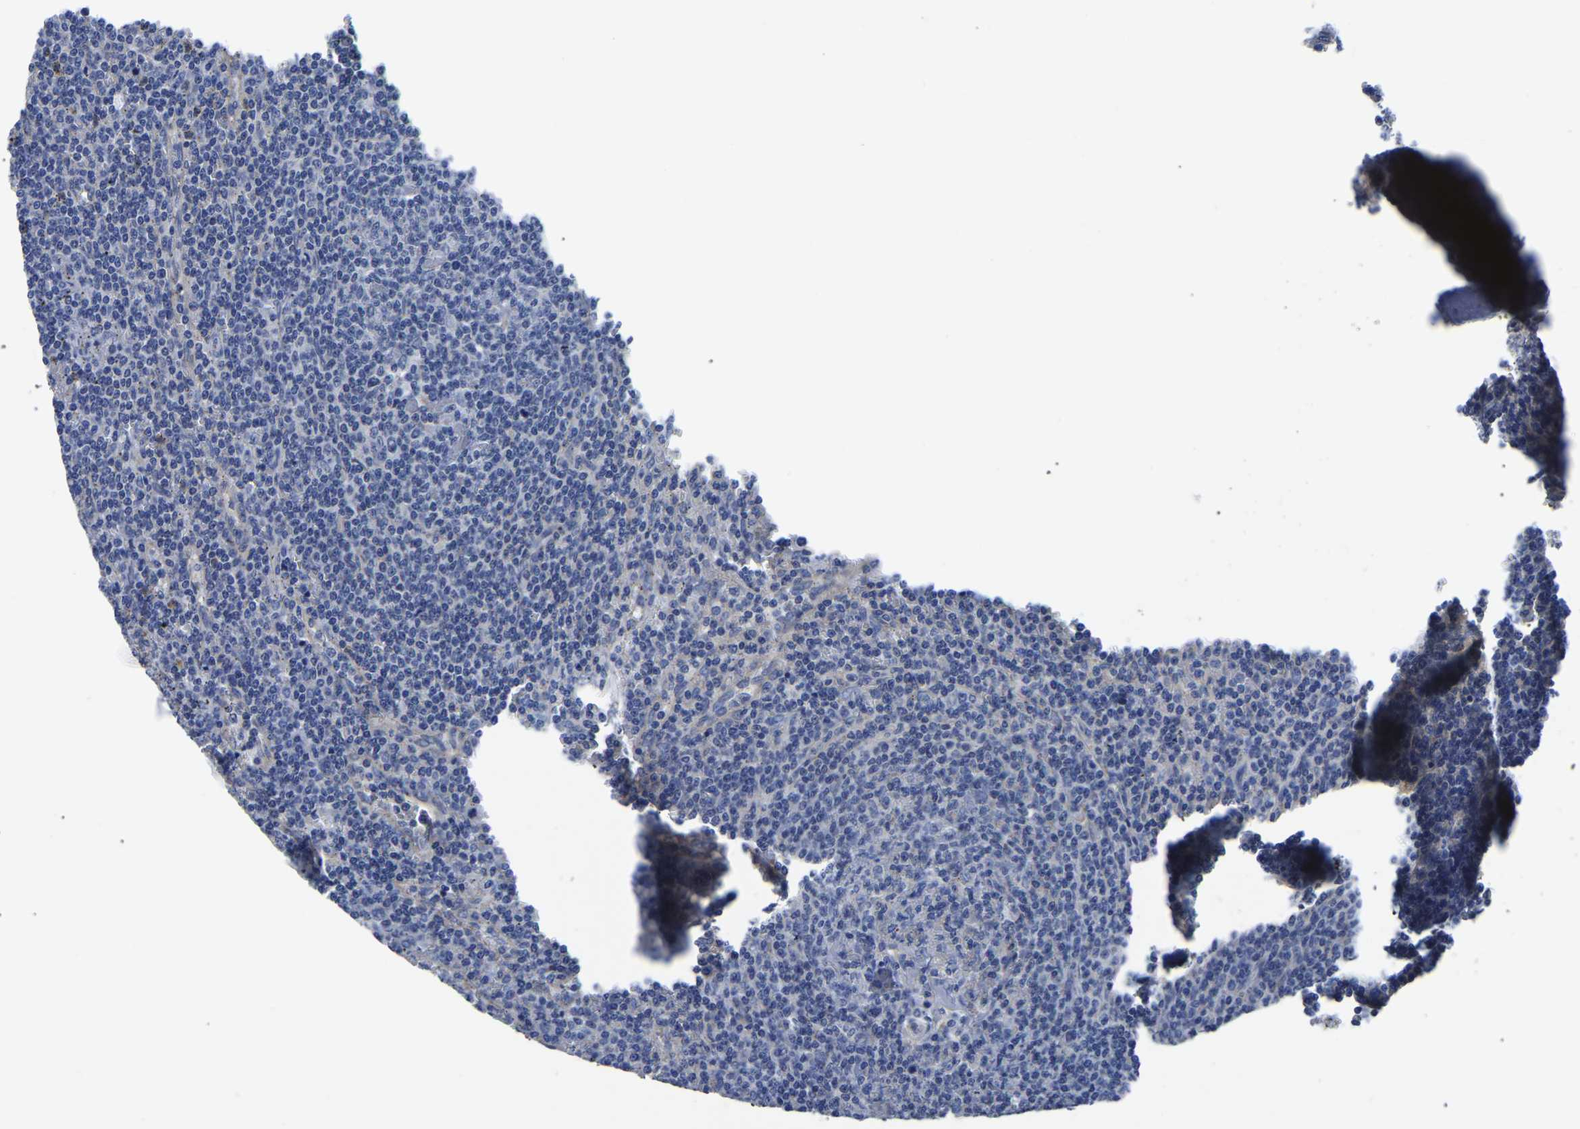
{"staining": {"intensity": "negative", "quantity": "none", "location": "none"}, "tissue": "lymphoma", "cell_type": "Tumor cells", "image_type": "cancer", "snomed": [{"axis": "morphology", "description": "Malignant lymphoma, non-Hodgkin's type, Low grade"}, {"axis": "topography", "description": "Spleen"}], "caption": "Tumor cells are negative for protein expression in human lymphoma. (Stains: DAB IHC with hematoxylin counter stain, Microscopy: brightfield microscopy at high magnification).", "gene": "TFG", "patient": {"sex": "female", "age": 50}}